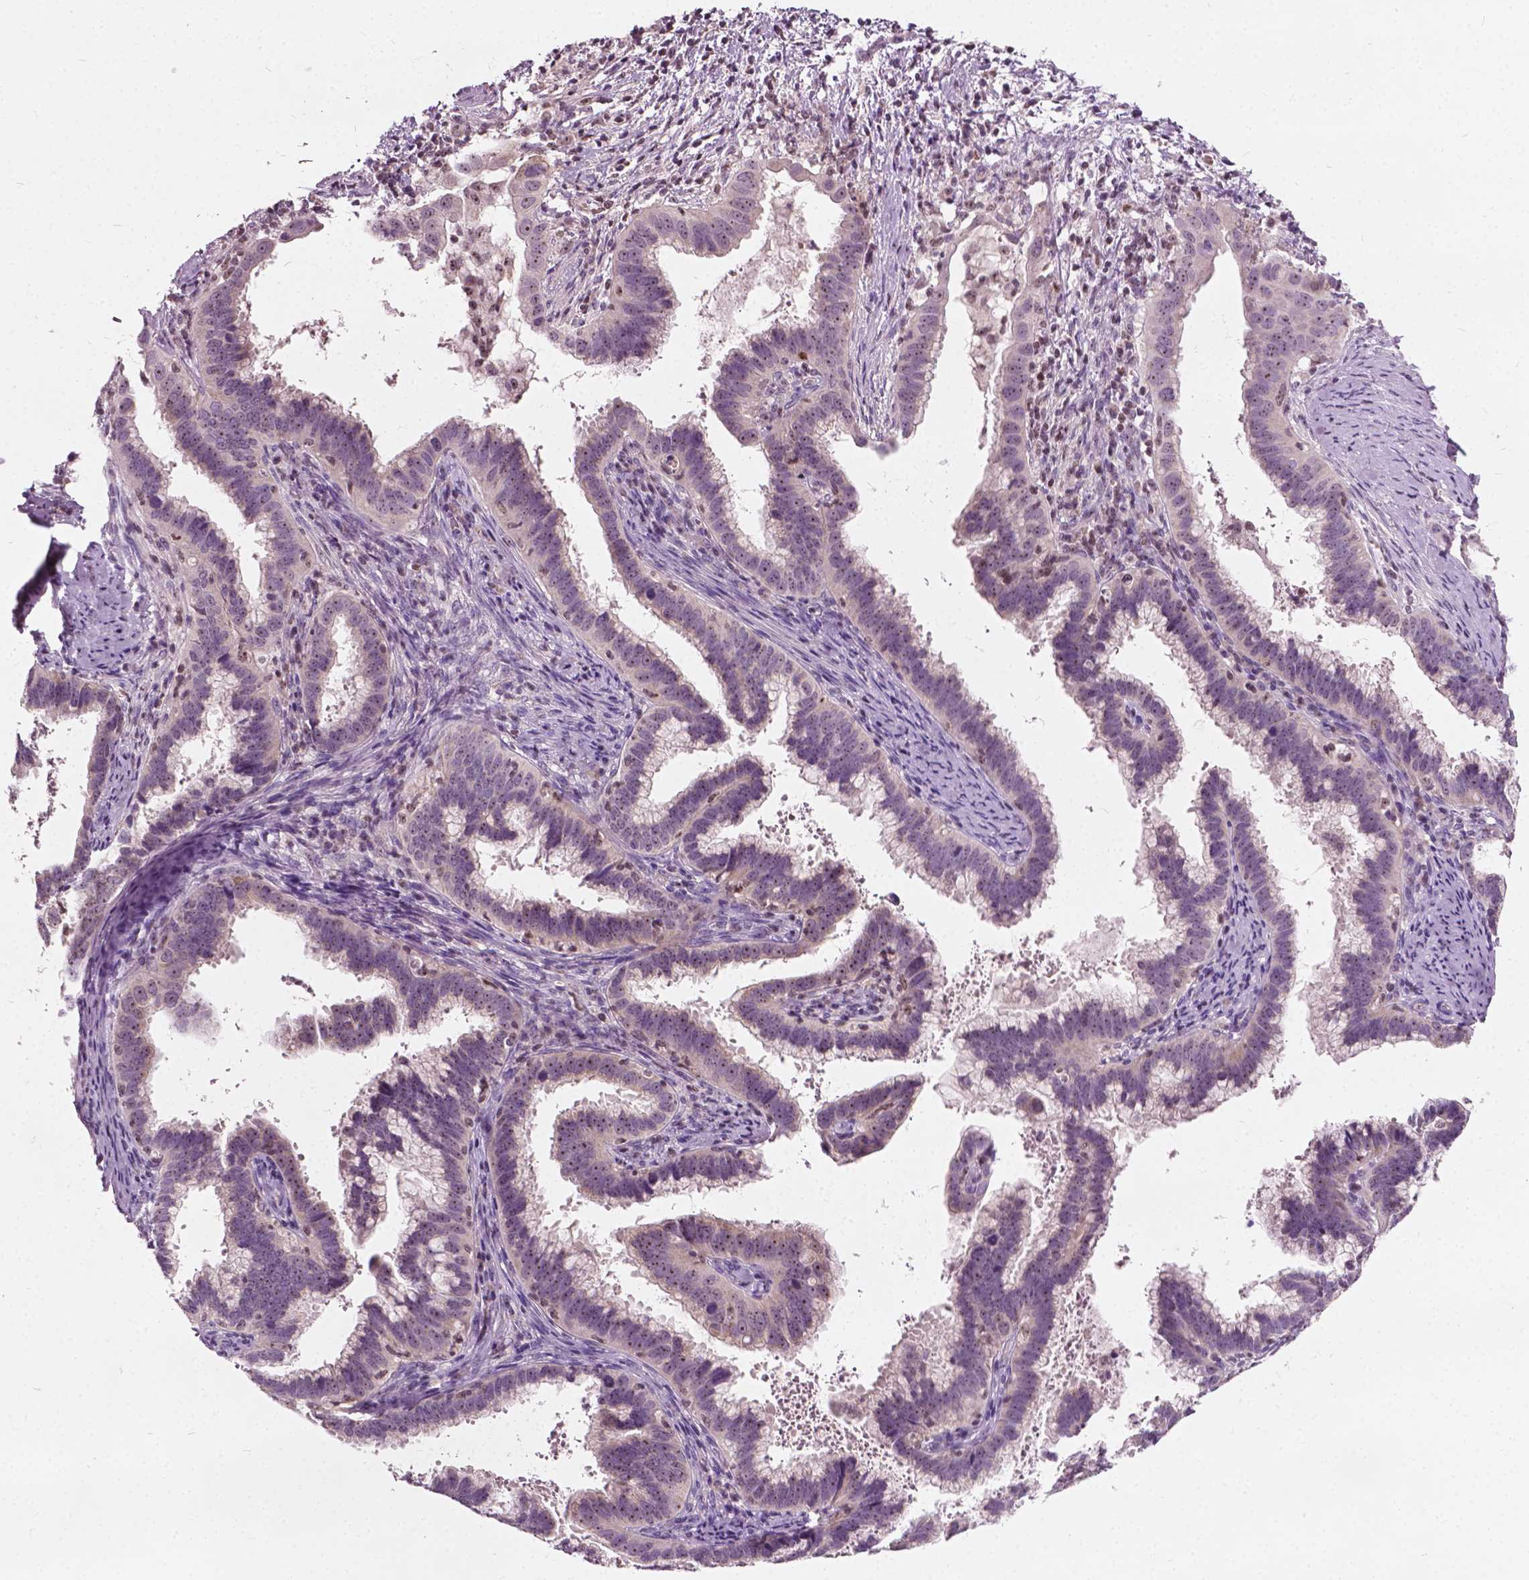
{"staining": {"intensity": "weak", "quantity": "25%-75%", "location": "nuclear"}, "tissue": "cervical cancer", "cell_type": "Tumor cells", "image_type": "cancer", "snomed": [{"axis": "morphology", "description": "Adenocarcinoma, NOS"}, {"axis": "topography", "description": "Cervix"}], "caption": "Cervical adenocarcinoma stained for a protein (brown) reveals weak nuclear positive positivity in approximately 25%-75% of tumor cells.", "gene": "ODF3L2", "patient": {"sex": "female", "age": 56}}